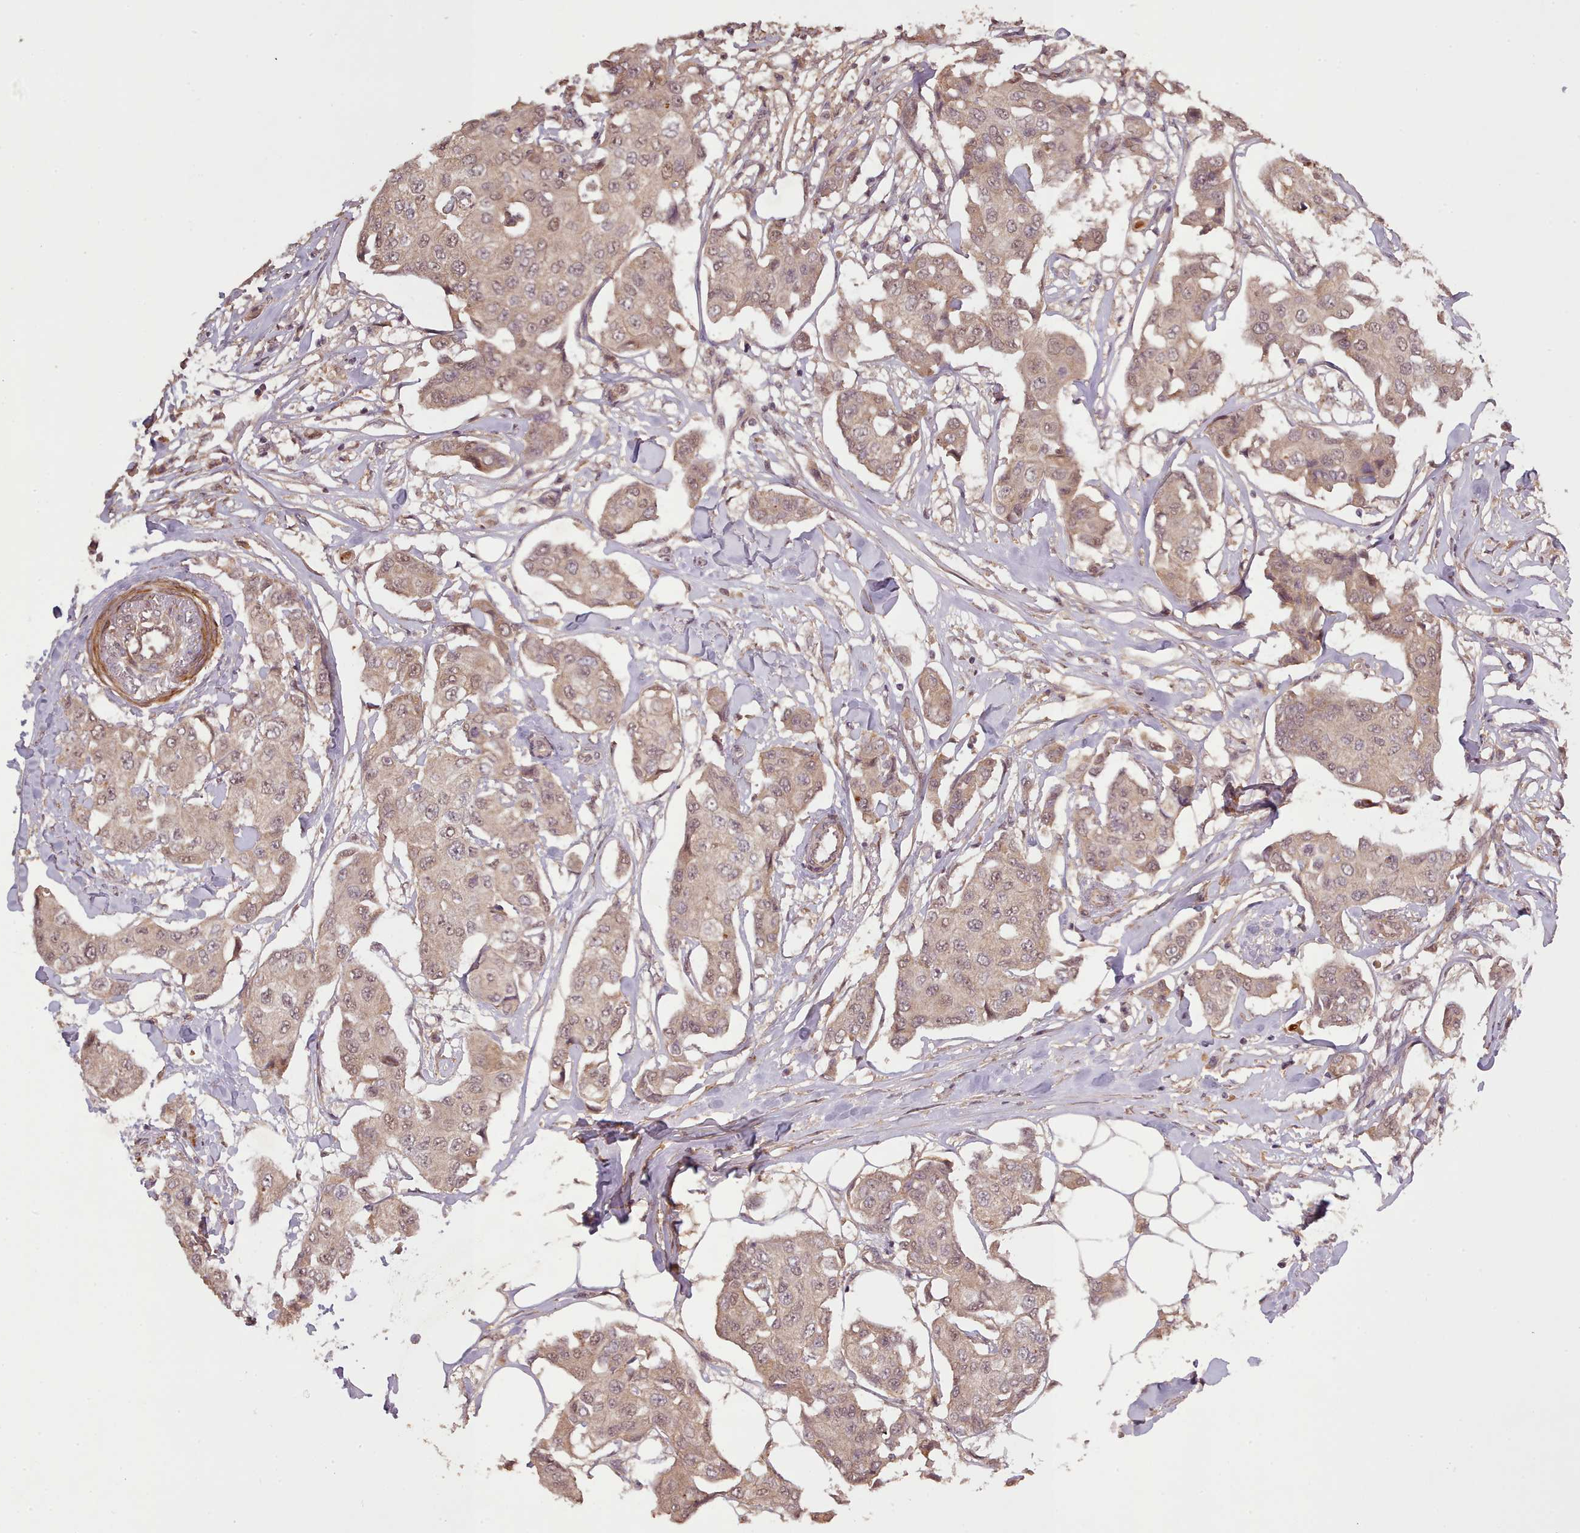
{"staining": {"intensity": "moderate", "quantity": "25%-75%", "location": "nuclear"}, "tissue": "breast cancer", "cell_type": "Tumor cells", "image_type": "cancer", "snomed": [{"axis": "morphology", "description": "Duct carcinoma"}, {"axis": "topography", "description": "Breast"}, {"axis": "topography", "description": "Lymph node"}], "caption": "Immunohistochemistry (IHC) staining of breast cancer, which exhibits medium levels of moderate nuclear expression in approximately 25%-75% of tumor cells indicating moderate nuclear protein positivity. The staining was performed using DAB (brown) for protein detection and nuclei were counterstained in hematoxylin (blue).", "gene": "CDC6", "patient": {"sex": "female", "age": 80}}